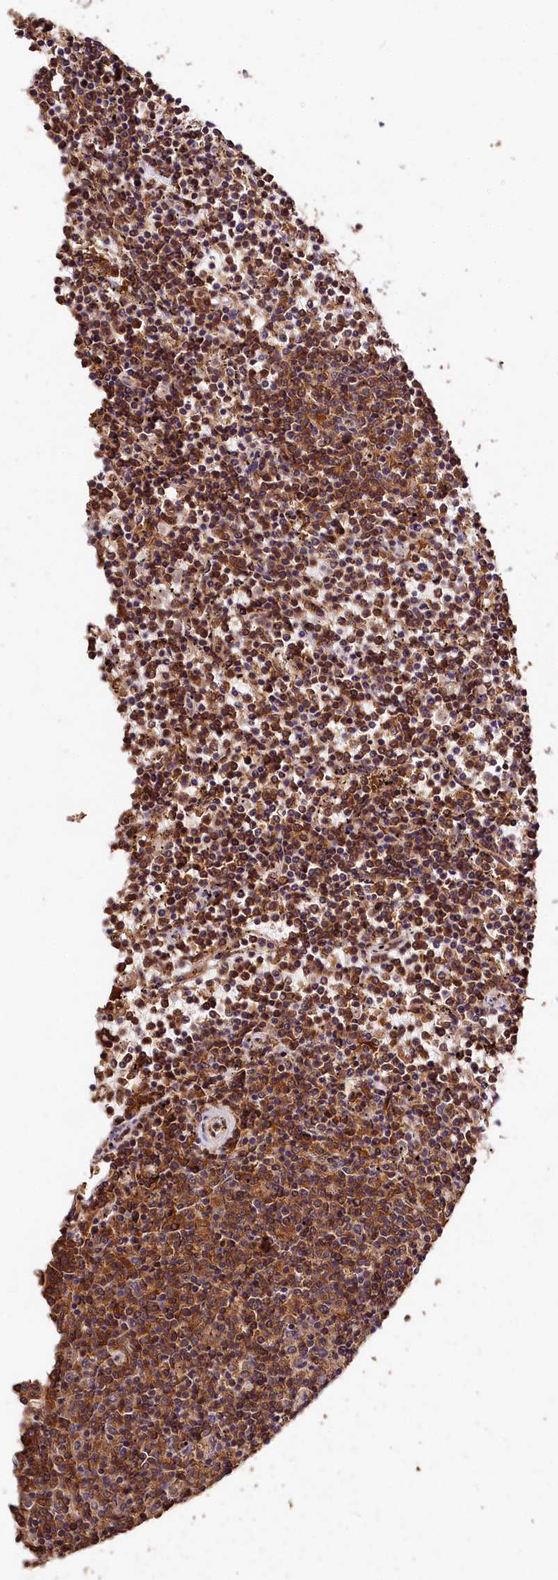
{"staining": {"intensity": "moderate", "quantity": "25%-75%", "location": "cytoplasmic/membranous"}, "tissue": "lymphoma", "cell_type": "Tumor cells", "image_type": "cancer", "snomed": [{"axis": "morphology", "description": "Malignant lymphoma, non-Hodgkin's type, Low grade"}, {"axis": "topography", "description": "Spleen"}], "caption": "IHC image of lymphoma stained for a protein (brown), which shows medium levels of moderate cytoplasmic/membranous positivity in about 25%-75% of tumor cells.", "gene": "KPTN", "patient": {"sex": "female", "age": 50}}